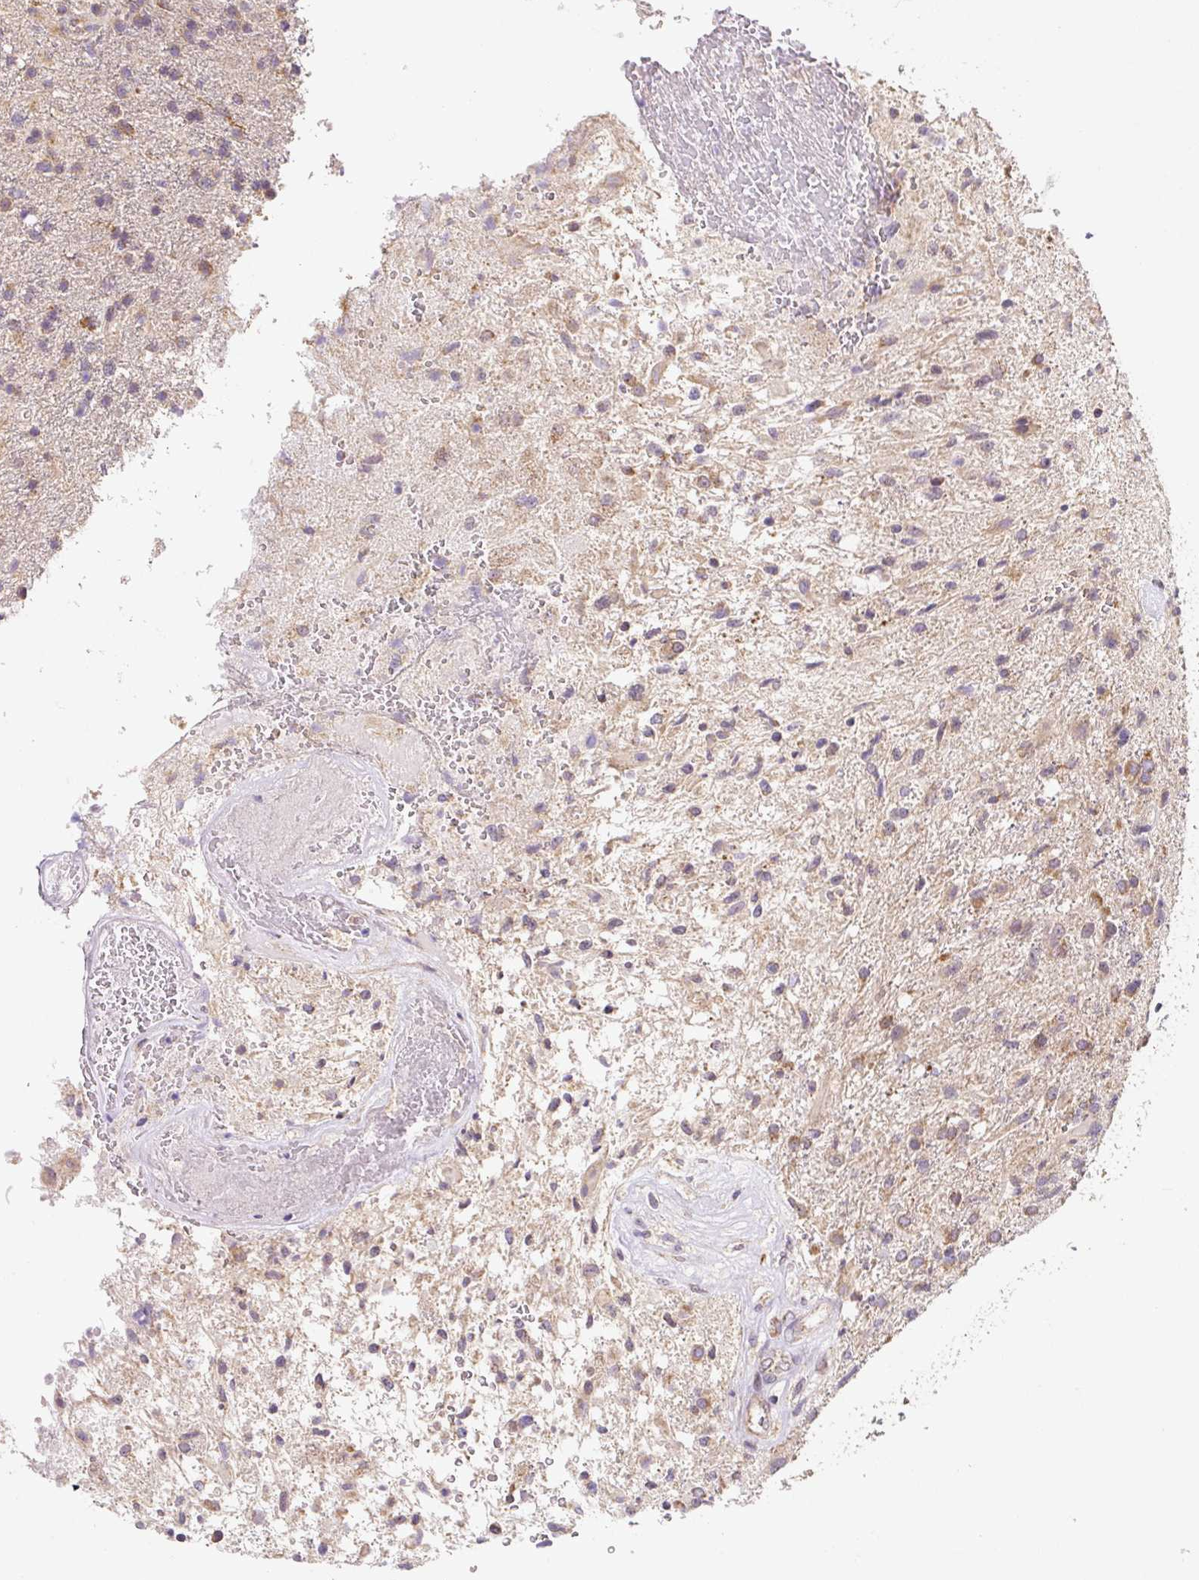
{"staining": {"intensity": "moderate", "quantity": "<25%", "location": "cytoplasmic/membranous"}, "tissue": "glioma", "cell_type": "Tumor cells", "image_type": "cancer", "snomed": [{"axis": "morphology", "description": "Glioma, malignant, High grade"}, {"axis": "topography", "description": "Brain"}], "caption": "Brown immunohistochemical staining in human glioma demonstrates moderate cytoplasmic/membranous staining in approximately <25% of tumor cells. (IHC, brightfield microscopy, high magnification).", "gene": "MFSD9", "patient": {"sex": "male", "age": 56}}